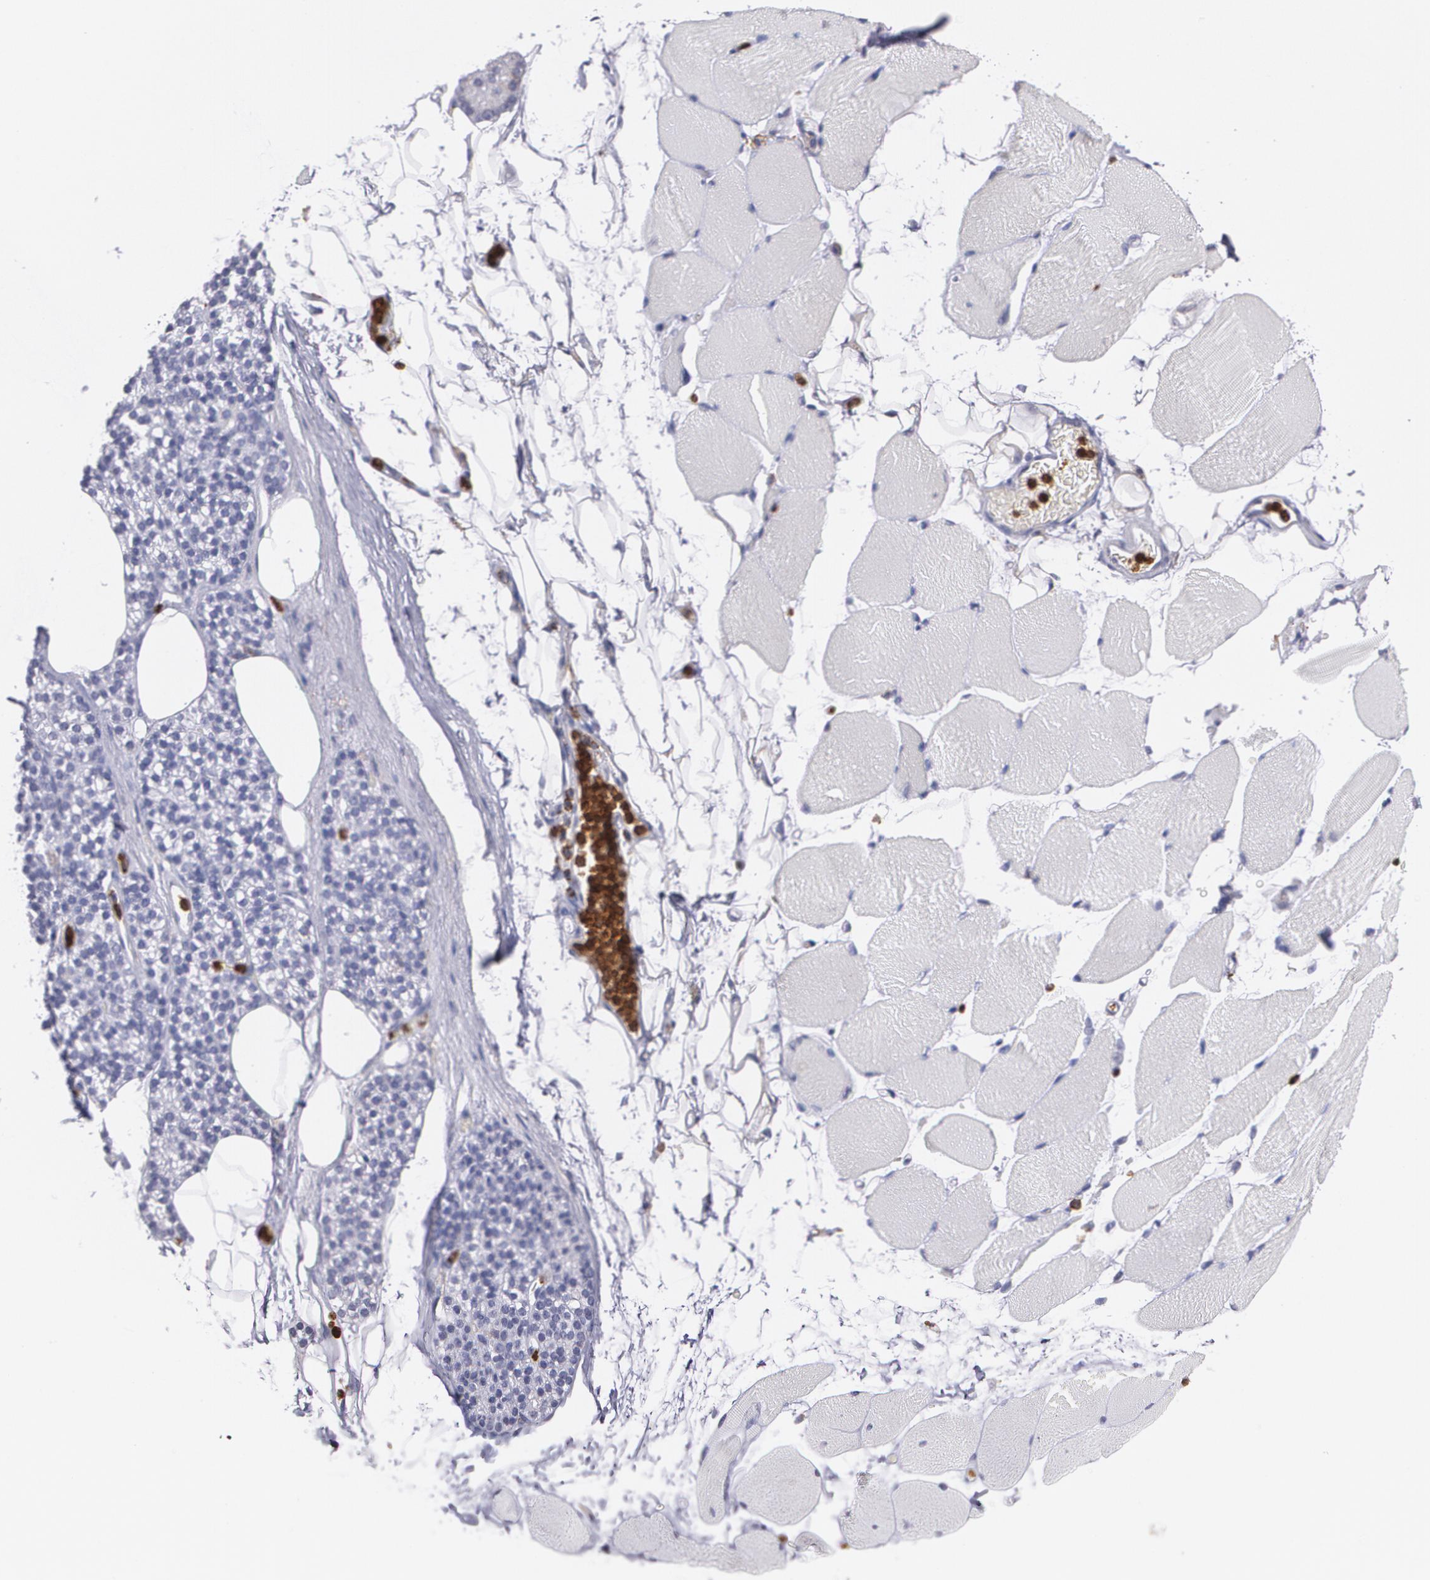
{"staining": {"intensity": "negative", "quantity": "none", "location": "none"}, "tissue": "skeletal muscle", "cell_type": "Myocytes", "image_type": "normal", "snomed": [{"axis": "morphology", "description": "Normal tissue, NOS"}, {"axis": "topography", "description": "Skeletal muscle"}, {"axis": "topography", "description": "Parathyroid gland"}], "caption": "Protein analysis of benign skeletal muscle reveals no significant expression in myocytes.", "gene": "PTPRC", "patient": {"sex": "female", "age": 37}}